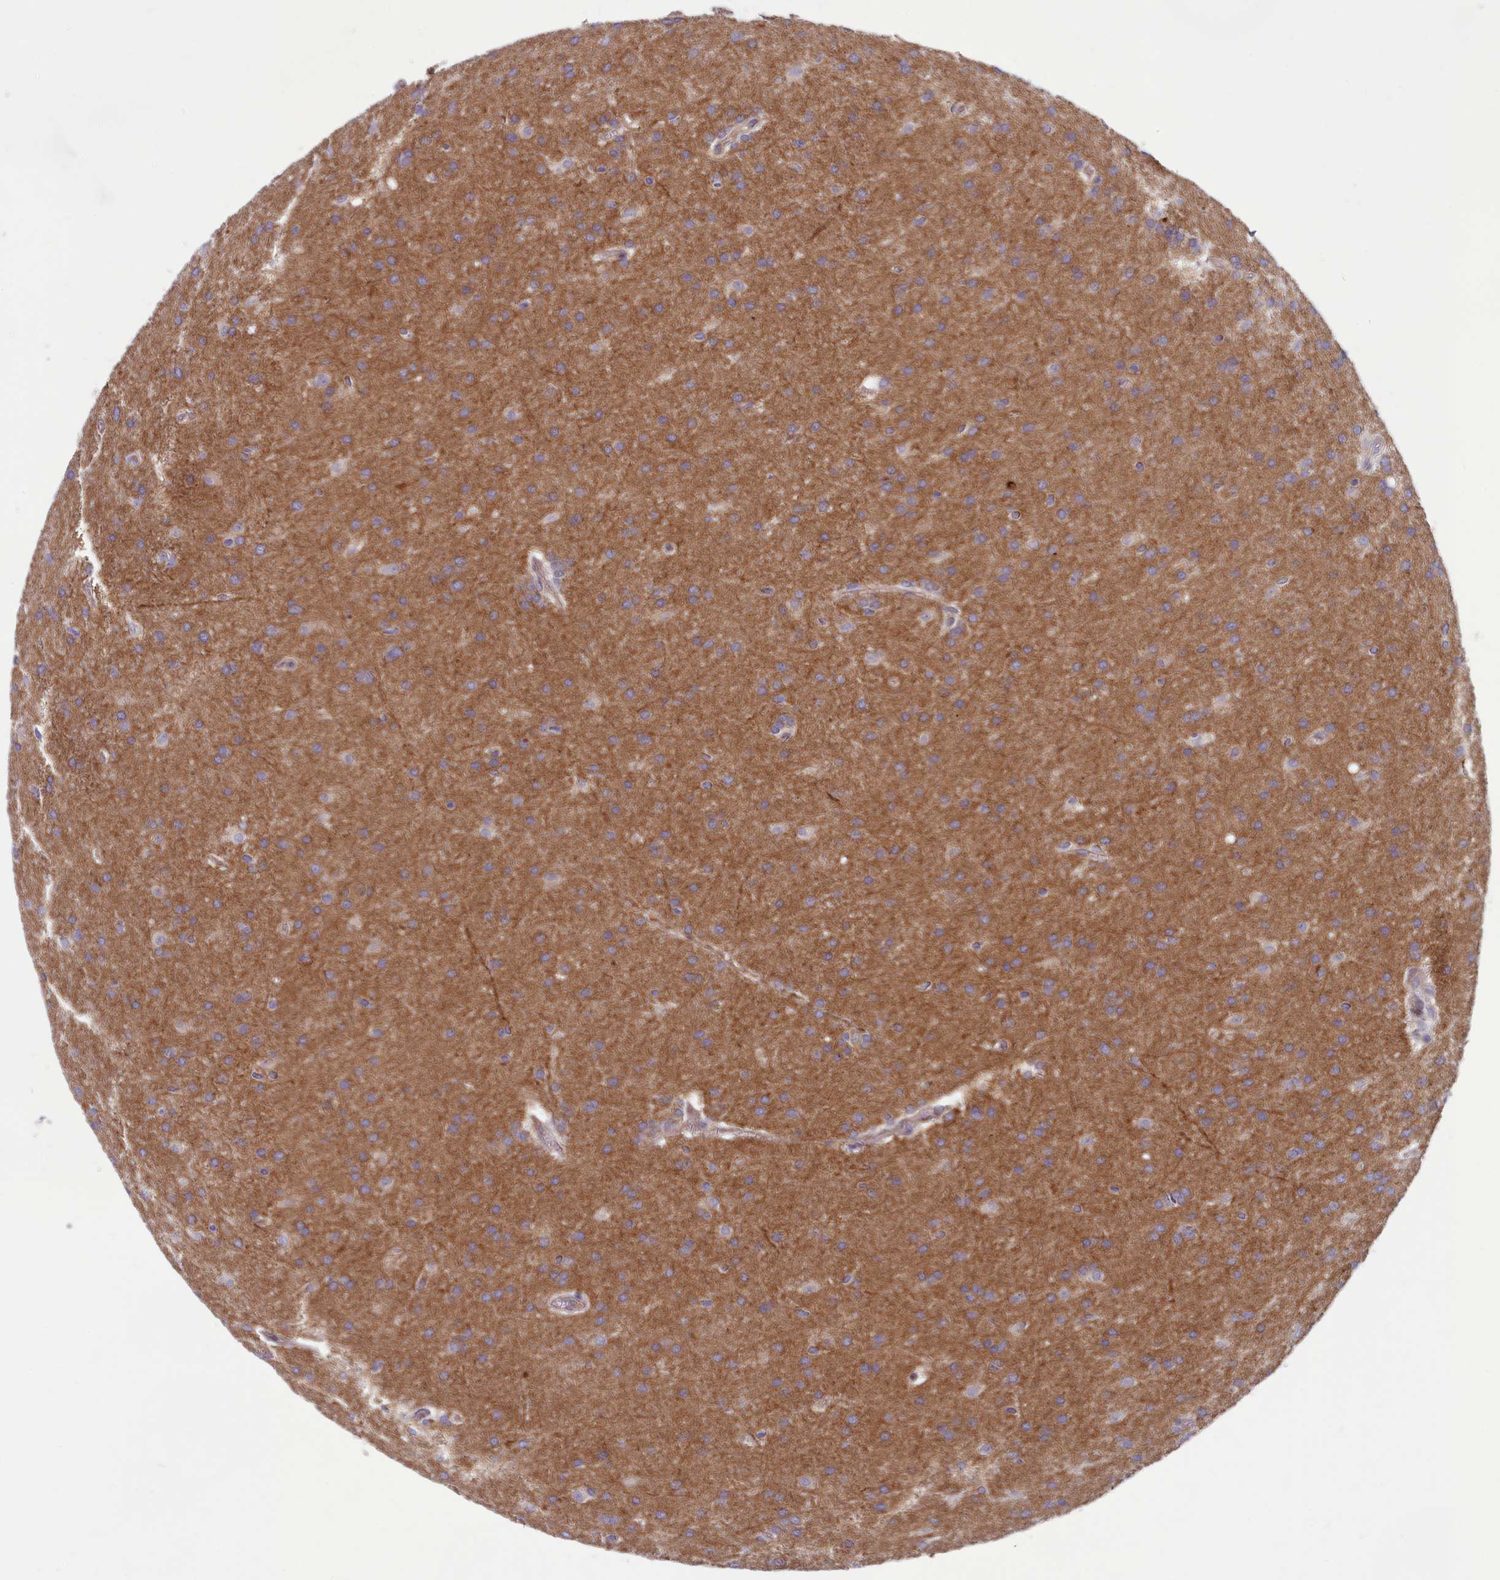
{"staining": {"intensity": "weak", "quantity": ">75%", "location": "cytoplasmic/membranous"}, "tissue": "glioma", "cell_type": "Tumor cells", "image_type": "cancer", "snomed": [{"axis": "morphology", "description": "Glioma, malignant, Low grade"}, {"axis": "topography", "description": "Brain"}], "caption": "Brown immunohistochemical staining in human glioma shows weak cytoplasmic/membranous positivity in about >75% of tumor cells.", "gene": "HECA", "patient": {"sex": "female", "age": 32}}